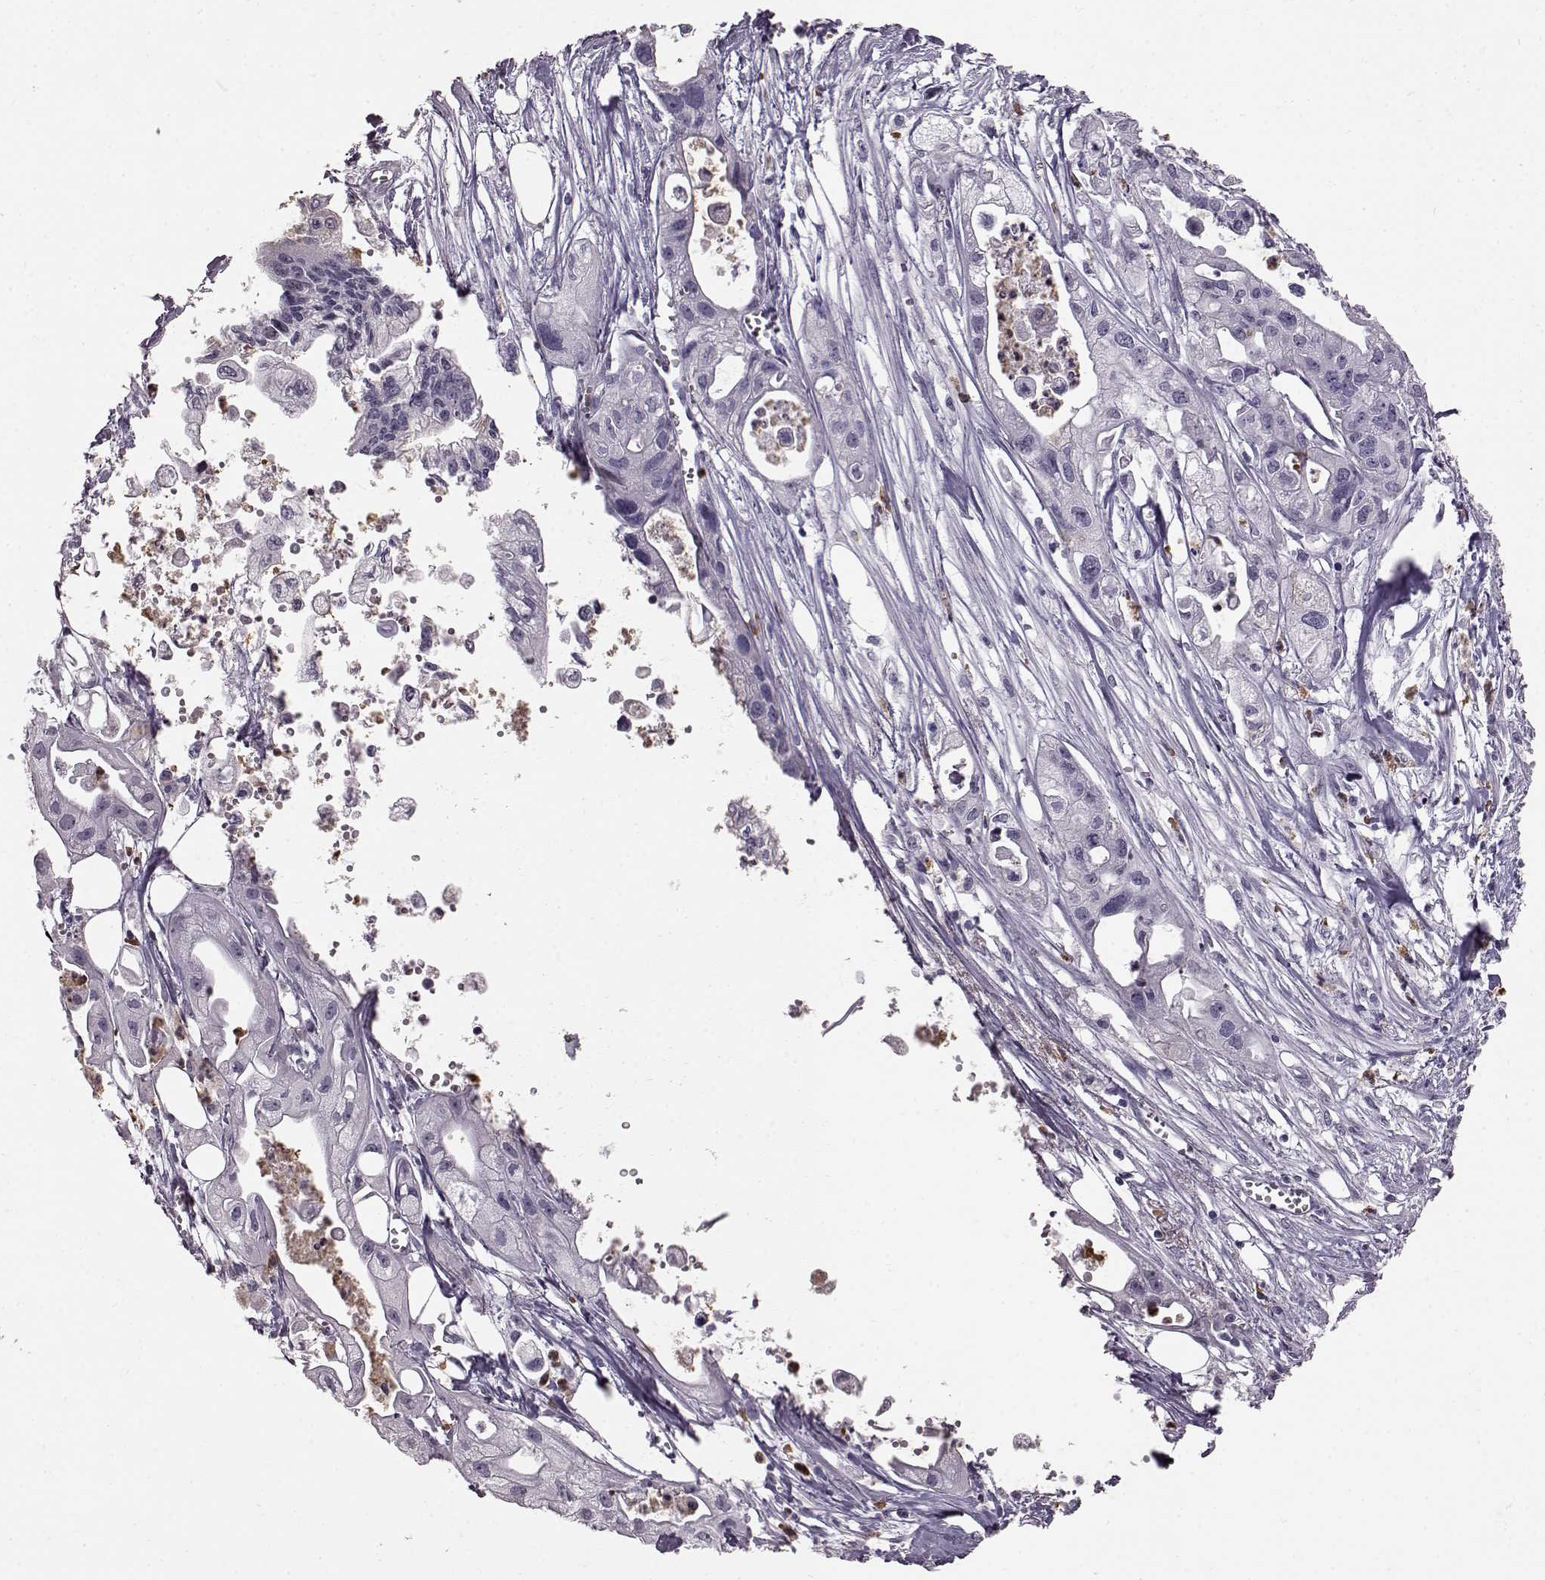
{"staining": {"intensity": "negative", "quantity": "none", "location": "none"}, "tissue": "pancreatic cancer", "cell_type": "Tumor cells", "image_type": "cancer", "snomed": [{"axis": "morphology", "description": "Adenocarcinoma, NOS"}, {"axis": "topography", "description": "Pancreas"}], "caption": "There is no significant expression in tumor cells of pancreatic cancer (adenocarcinoma).", "gene": "FUT4", "patient": {"sex": "male", "age": 70}}